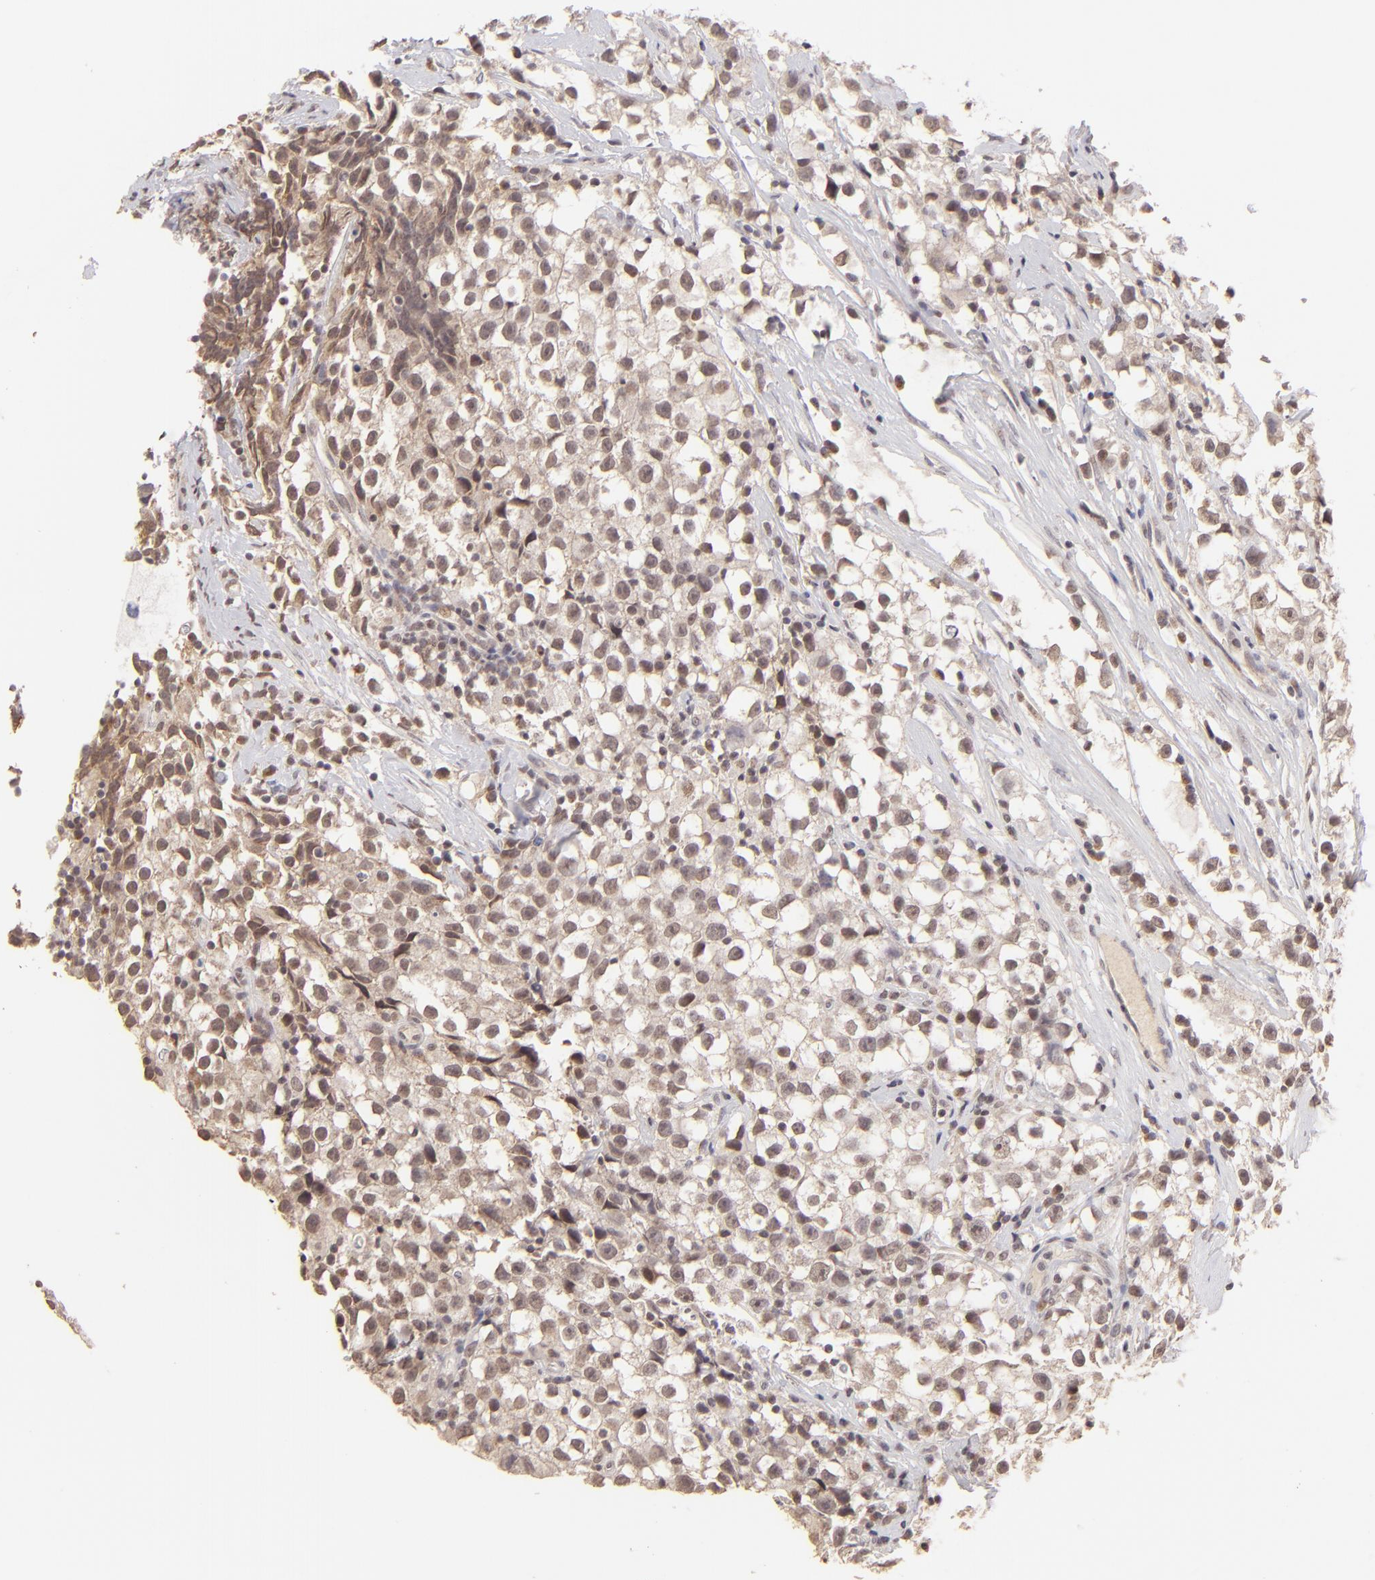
{"staining": {"intensity": "weak", "quantity": ">75%", "location": "cytoplasmic/membranous,nuclear"}, "tissue": "testis cancer", "cell_type": "Tumor cells", "image_type": "cancer", "snomed": [{"axis": "morphology", "description": "Seminoma, NOS"}, {"axis": "topography", "description": "Testis"}], "caption": "Immunohistochemistry (IHC) staining of testis cancer (seminoma), which reveals low levels of weak cytoplasmic/membranous and nuclear positivity in about >75% of tumor cells indicating weak cytoplasmic/membranous and nuclear protein staining. The staining was performed using DAB (brown) for protein detection and nuclei were counterstained in hematoxylin (blue).", "gene": "CLDN1", "patient": {"sex": "male", "age": 35}}